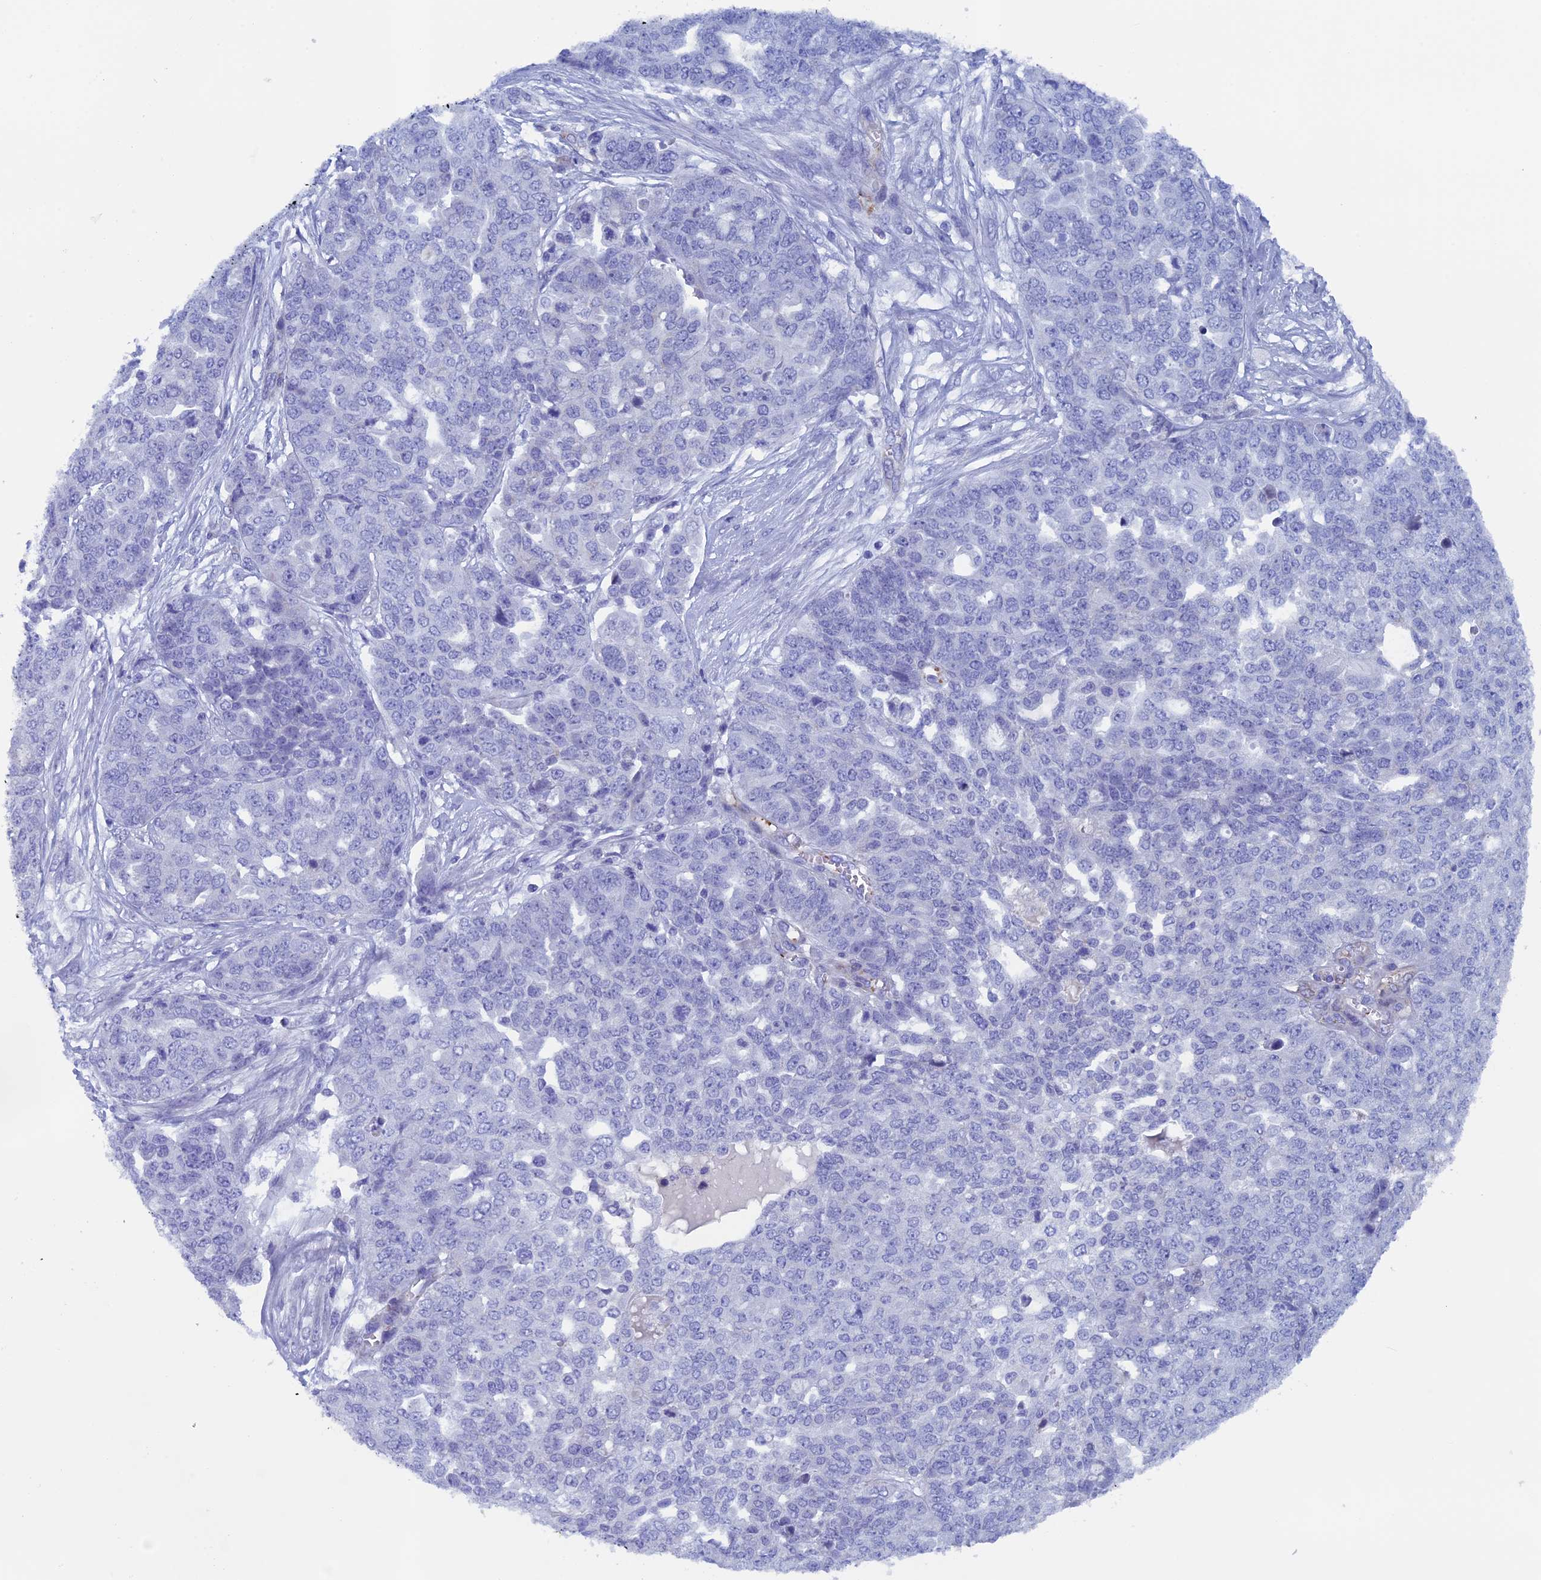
{"staining": {"intensity": "negative", "quantity": "none", "location": "none"}, "tissue": "ovarian cancer", "cell_type": "Tumor cells", "image_type": "cancer", "snomed": [{"axis": "morphology", "description": "Cystadenocarcinoma, serous, NOS"}, {"axis": "topography", "description": "Soft tissue"}, {"axis": "topography", "description": "Ovary"}], "caption": "Ovarian cancer (serous cystadenocarcinoma) stained for a protein using immunohistochemistry (IHC) demonstrates no staining tumor cells.", "gene": "INSYN1", "patient": {"sex": "female", "age": 57}}